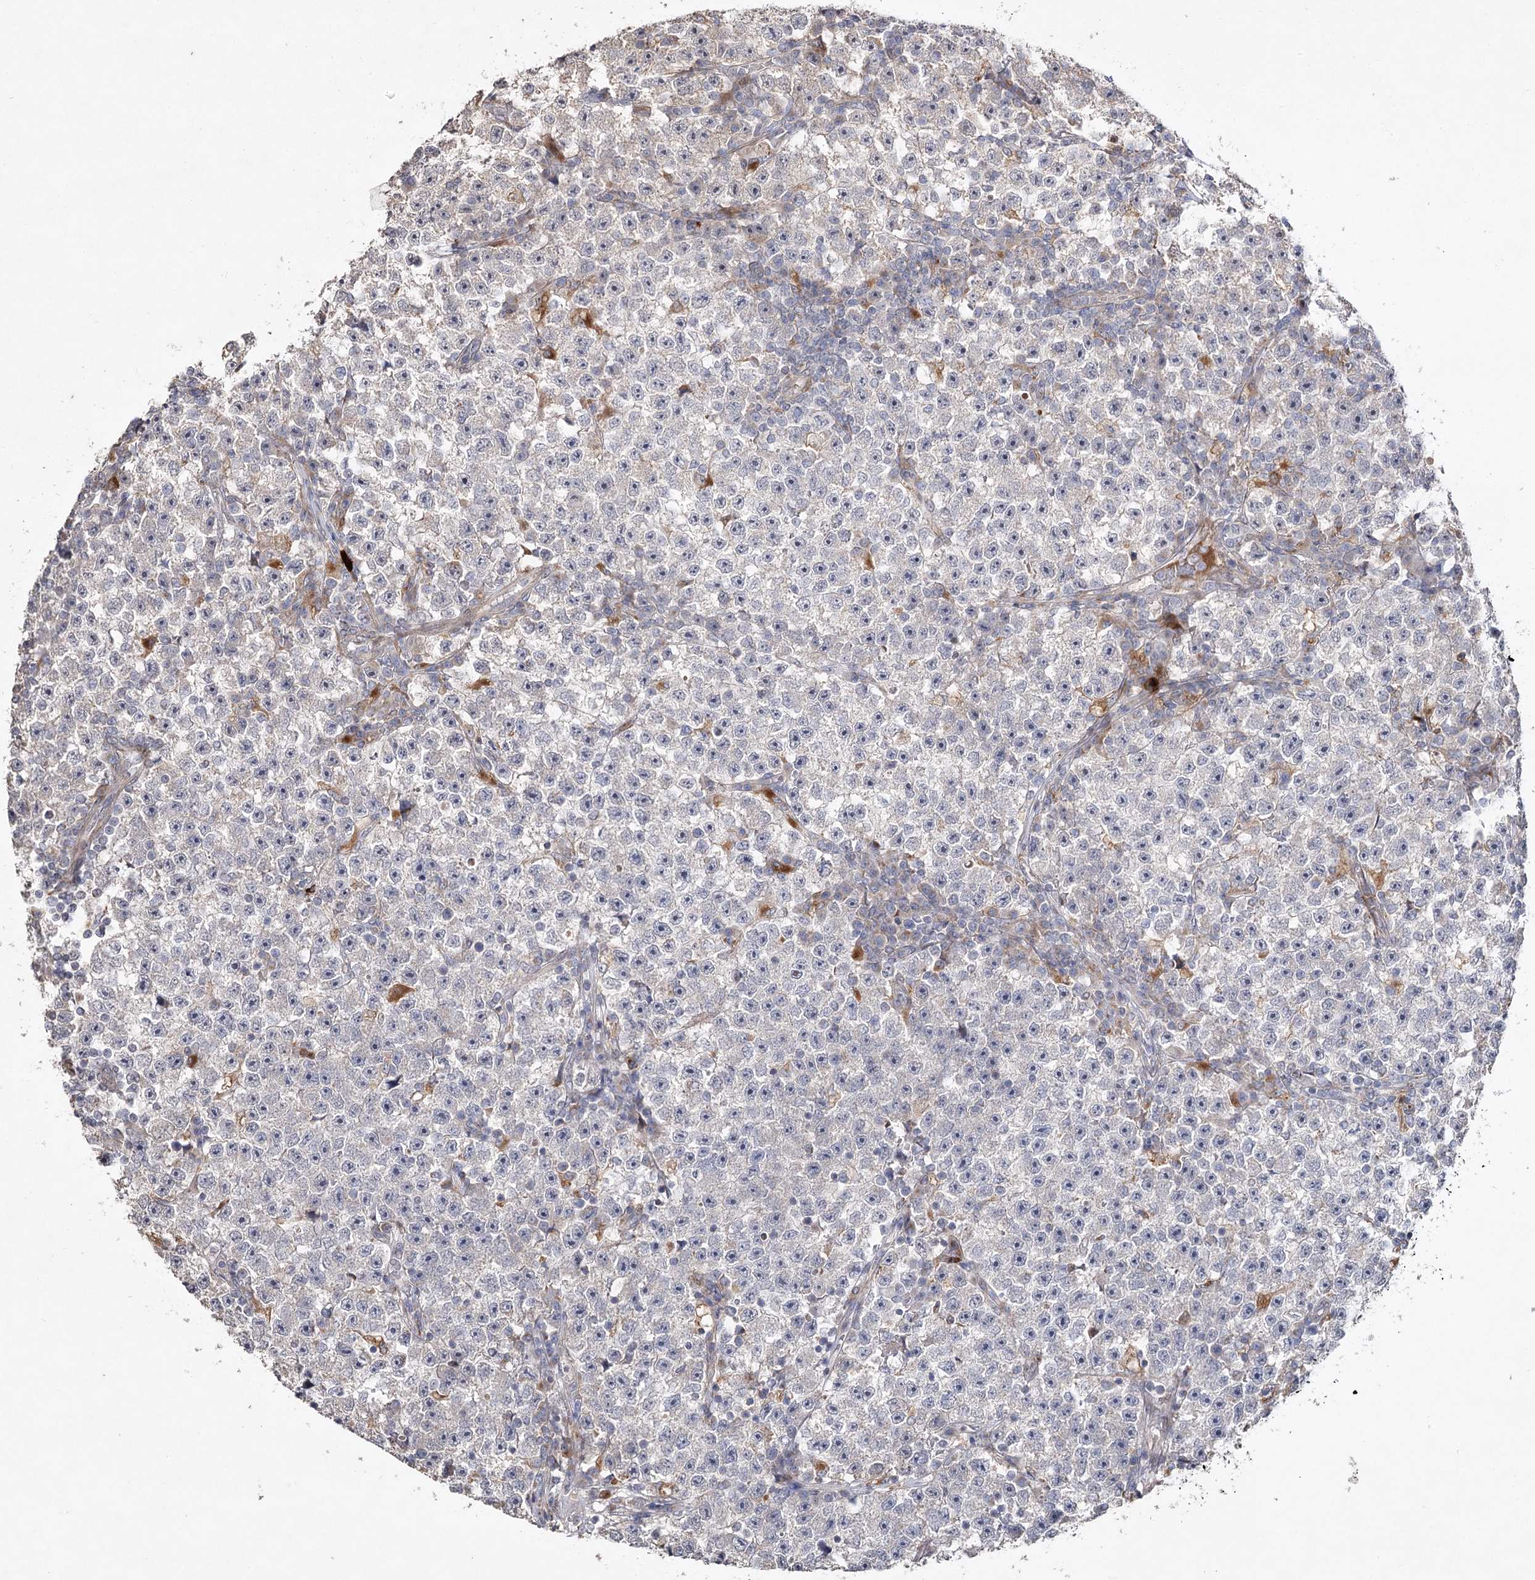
{"staining": {"intensity": "weak", "quantity": "<25%", "location": "cytoplasmic/membranous"}, "tissue": "testis cancer", "cell_type": "Tumor cells", "image_type": "cancer", "snomed": [{"axis": "morphology", "description": "Seminoma, NOS"}, {"axis": "topography", "description": "Testis"}], "caption": "An IHC histopathology image of testis cancer is shown. There is no staining in tumor cells of testis cancer.", "gene": "OBSL1", "patient": {"sex": "male", "age": 22}}